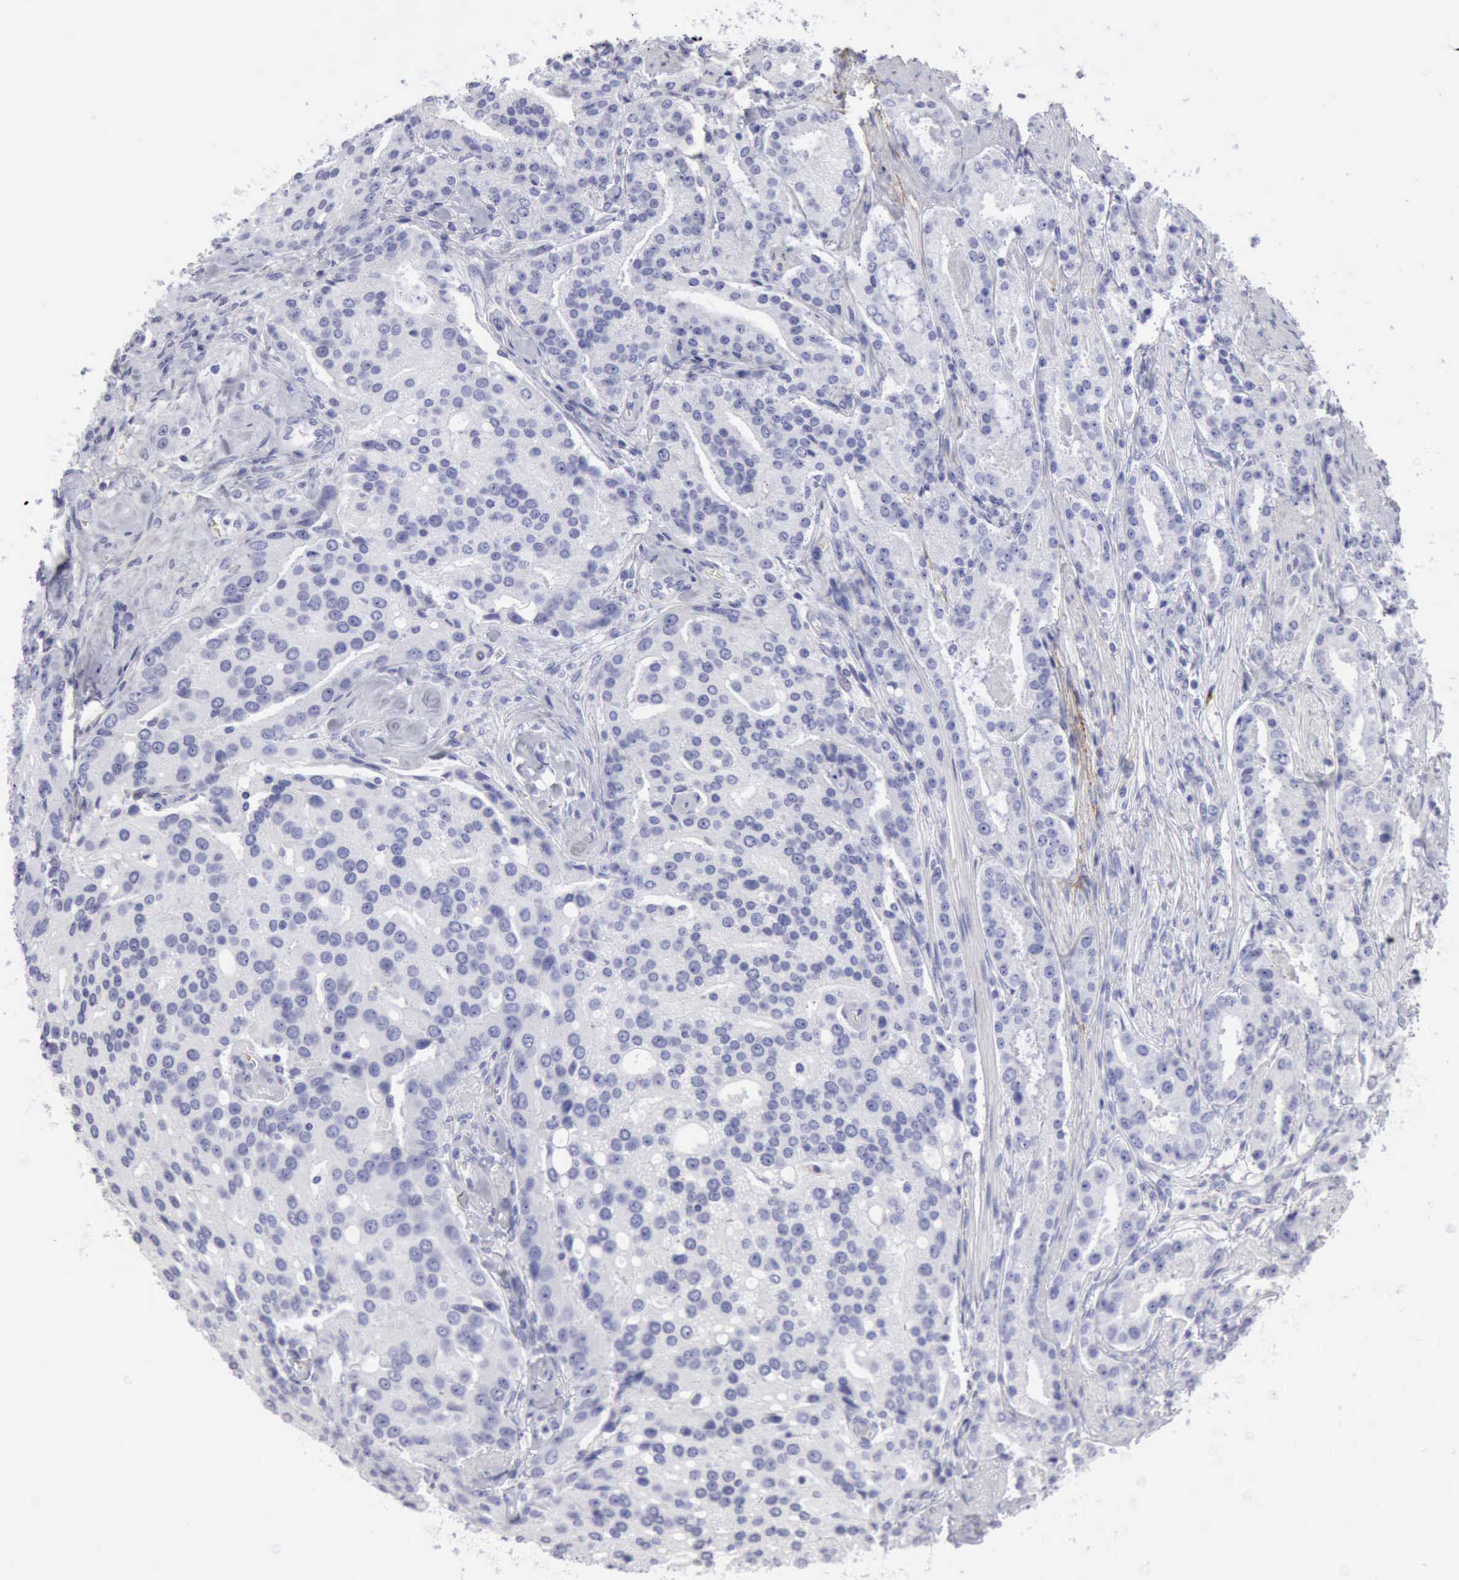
{"staining": {"intensity": "negative", "quantity": "none", "location": "none"}, "tissue": "prostate cancer", "cell_type": "Tumor cells", "image_type": "cancer", "snomed": [{"axis": "morphology", "description": "Adenocarcinoma, Medium grade"}, {"axis": "topography", "description": "Prostate"}], "caption": "DAB (3,3'-diaminobenzidine) immunohistochemical staining of prostate cancer (medium-grade adenocarcinoma) demonstrates no significant staining in tumor cells.", "gene": "NCAM1", "patient": {"sex": "male", "age": 72}}